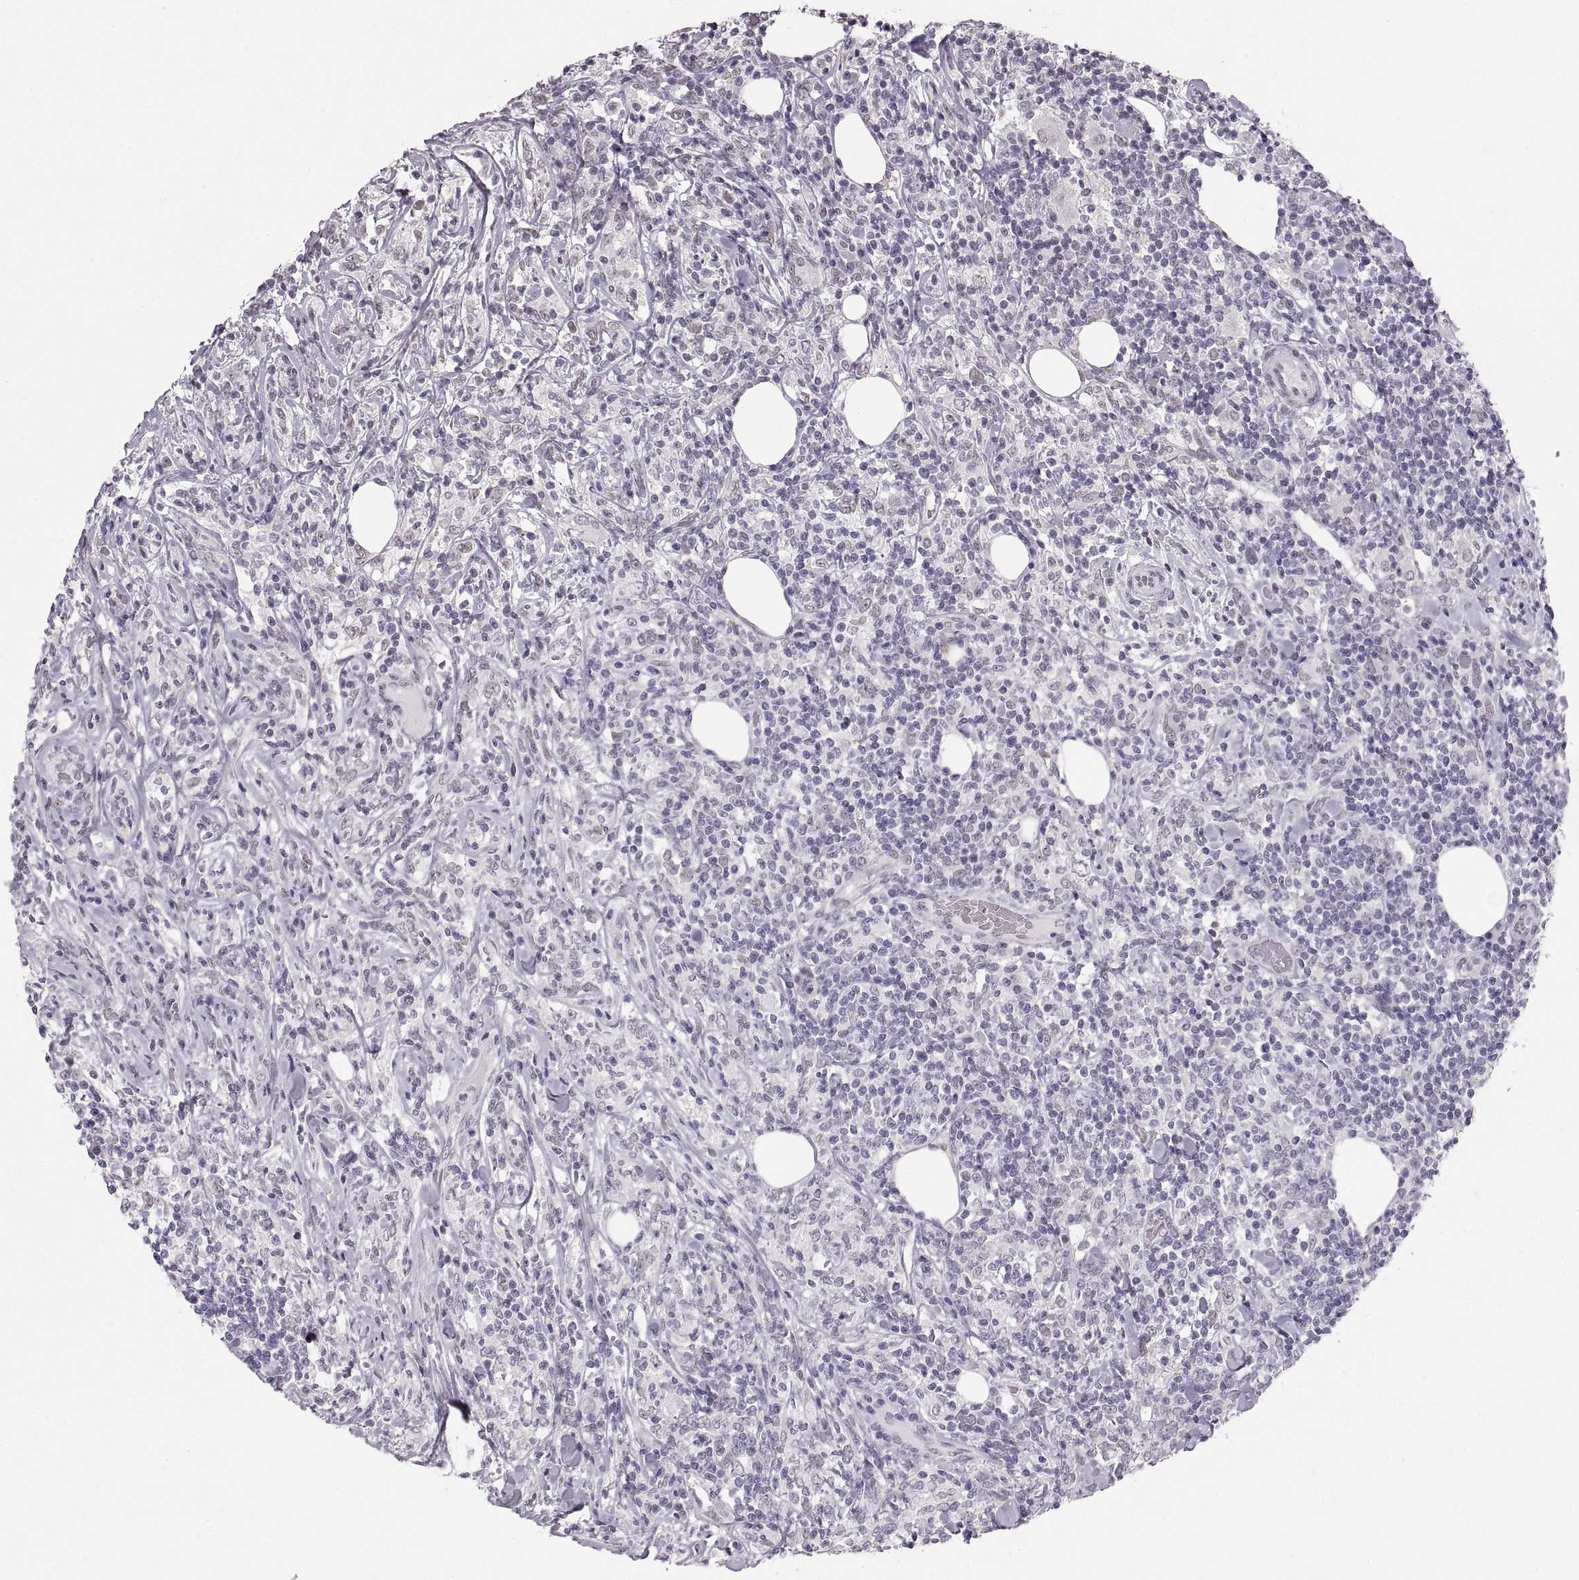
{"staining": {"intensity": "weak", "quantity": "<25%", "location": "nuclear"}, "tissue": "lymphoma", "cell_type": "Tumor cells", "image_type": "cancer", "snomed": [{"axis": "morphology", "description": "Malignant lymphoma, non-Hodgkin's type, High grade"}, {"axis": "topography", "description": "Lymph node"}], "caption": "High power microscopy image of an immunohistochemistry (IHC) image of high-grade malignant lymphoma, non-Hodgkin's type, revealing no significant expression in tumor cells. The staining was performed using DAB to visualize the protein expression in brown, while the nuclei were stained in blue with hematoxylin (Magnification: 20x).", "gene": "NANOS3", "patient": {"sex": "female", "age": 84}}